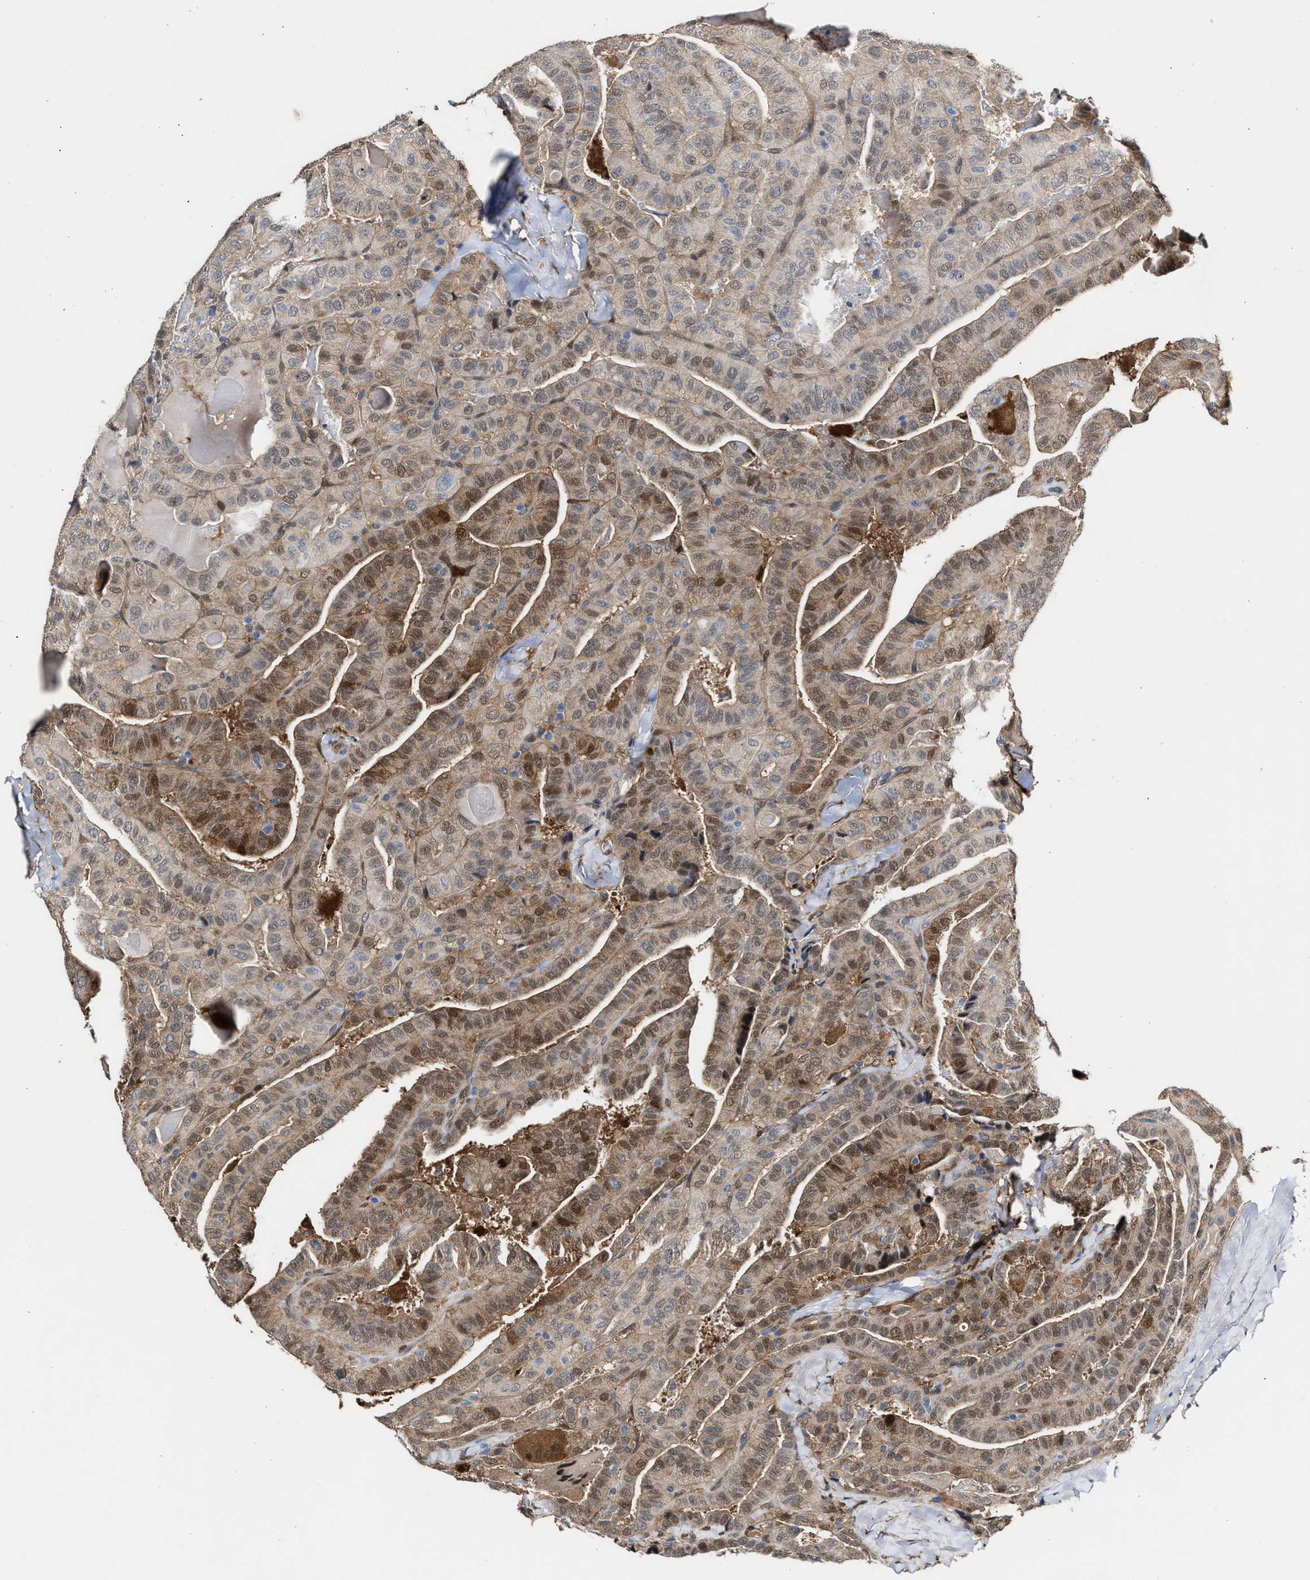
{"staining": {"intensity": "moderate", "quantity": "25%-75%", "location": "cytoplasmic/membranous,nuclear"}, "tissue": "thyroid cancer", "cell_type": "Tumor cells", "image_type": "cancer", "snomed": [{"axis": "morphology", "description": "Papillary adenocarcinoma, NOS"}, {"axis": "topography", "description": "Thyroid gland"}], "caption": "Thyroid cancer (papillary adenocarcinoma) tissue reveals moderate cytoplasmic/membranous and nuclear expression in approximately 25%-75% of tumor cells", "gene": "TP53I3", "patient": {"sex": "male", "age": 77}}